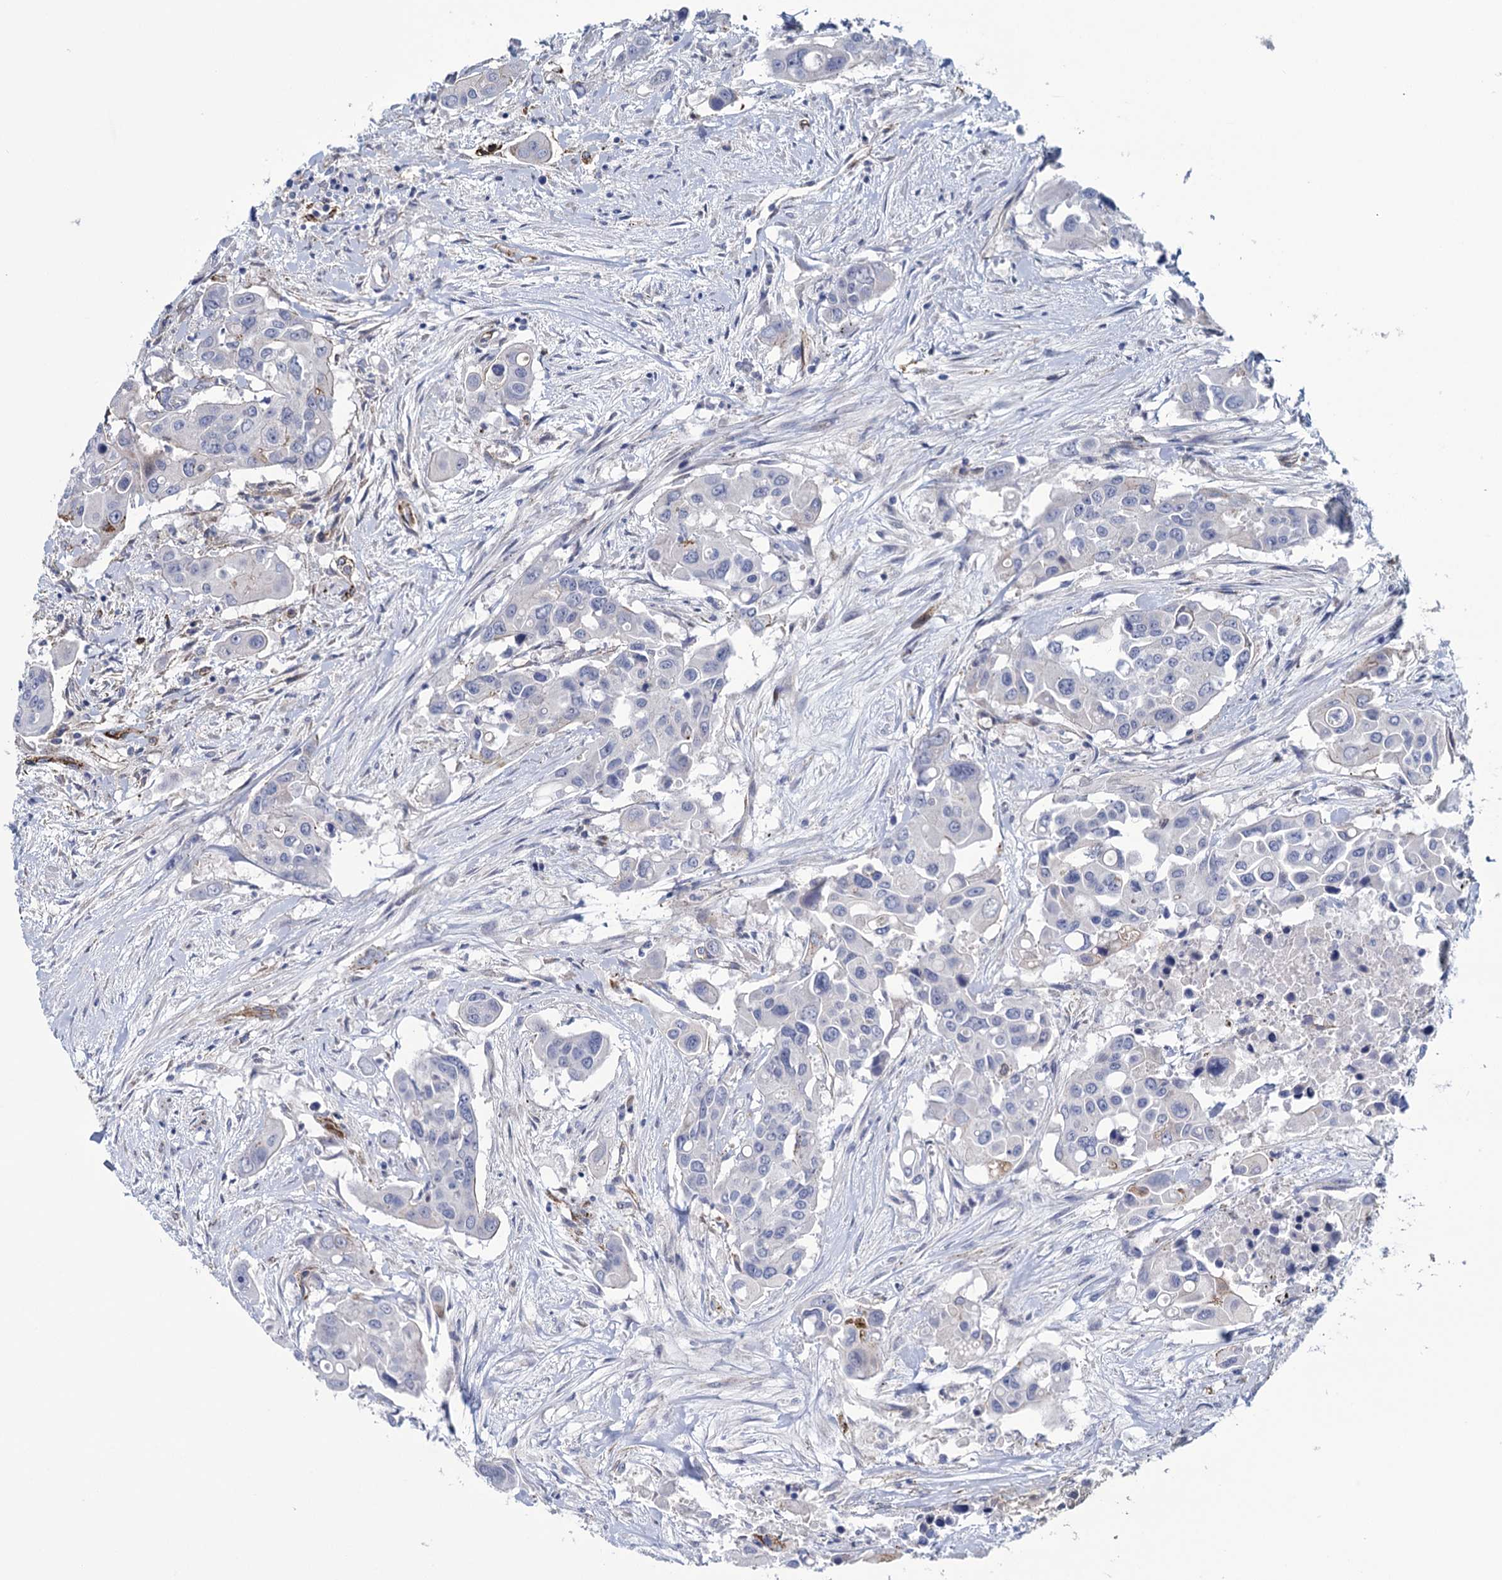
{"staining": {"intensity": "negative", "quantity": "none", "location": "none"}, "tissue": "colorectal cancer", "cell_type": "Tumor cells", "image_type": "cancer", "snomed": [{"axis": "morphology", "description": "Adenocarcinoma, NOS"}, {"axis": "topography", "description": "Colon"}], "caption": "An immunohistochemistry (IHC) image of colorectal cancer (adenocarcinoma) is shown. There is no staining in tumor cells of colorectal cancer (adenocarcinoma).", "gene": "SNCG", "patient": {"sex": "male", "age": 77}}